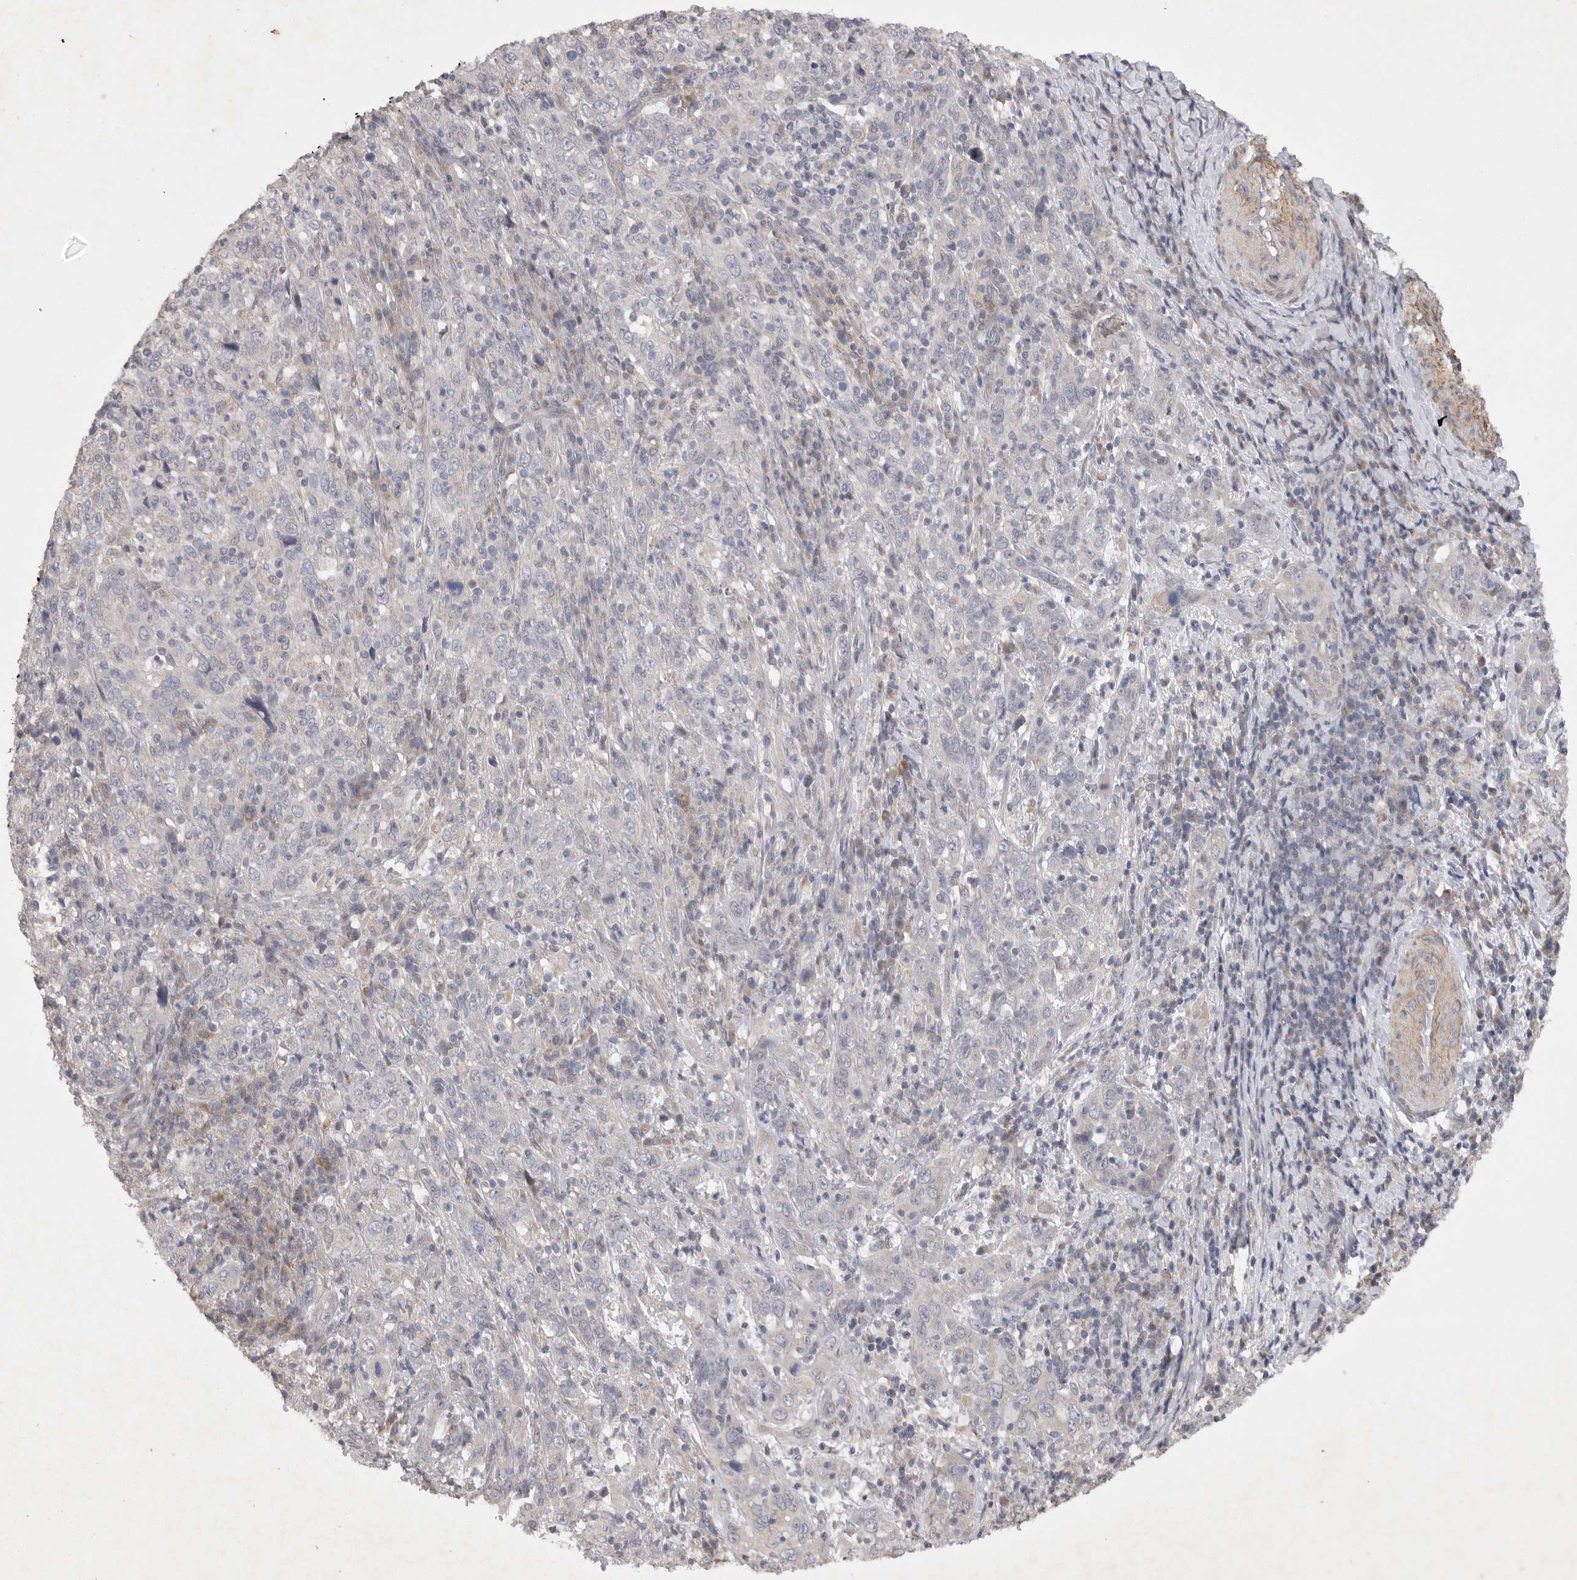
{"staining": {"intensity": "negative", "quantity": "none", "location": "none"}, "tissue": "cervical cancer", "cell_type": "Tumor cells", "image_type": "cancer", "snomed": [{"axis": "morphology", "description": "Squamous cell carcinoma, NOS"}, {"axis": "topography", "description": "Cervix"}], "caption": "Immunohistochemical staining of cervical cancer reveals no significant staining in tumor cells.", "gene": "EDEM3", "patient": {"sex": "female", "age": 46}}